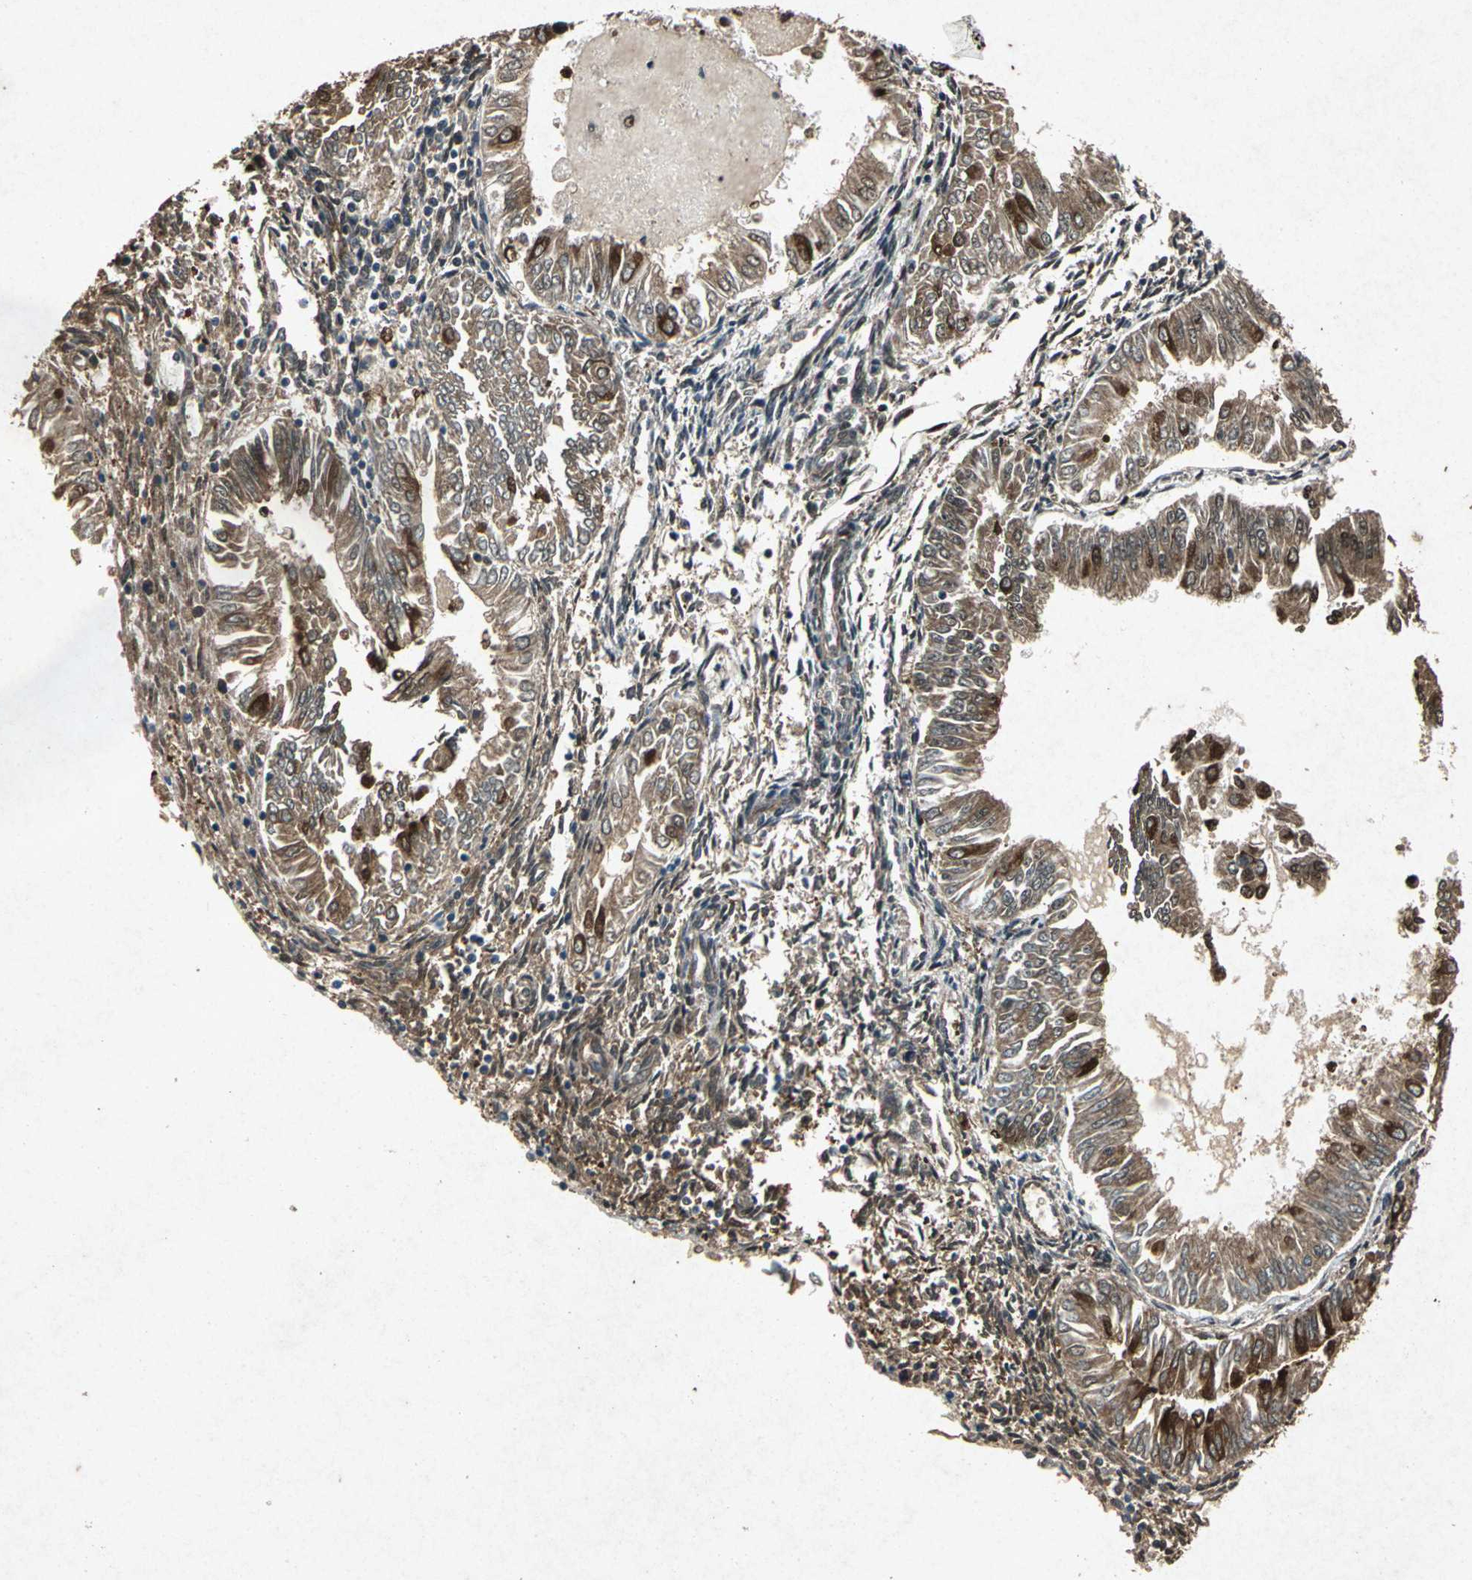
{"staining": {"intensity": "moderate", "quantity": ">75%", "location": "cytoplasmic/membranous"}, "tissue": "endometrial cancer", "cell_type": "Tumor cells", "image_type": "cancer", "snomed": [{"axis": "morphology", "description": "Adenocarcinoma, NOS"}, {"axis": "topography", "description": "Endometrium"}], "caption": "This micrograph reveals immunohistochemistry staining of endometrial cancer (adenocarcinoma), with medium moderate cytoplasmic/membranous positivity in about >75% of tumor cells.", "gene": "HSP90AB1", "patient": {"sex": "female", "age": 53}}